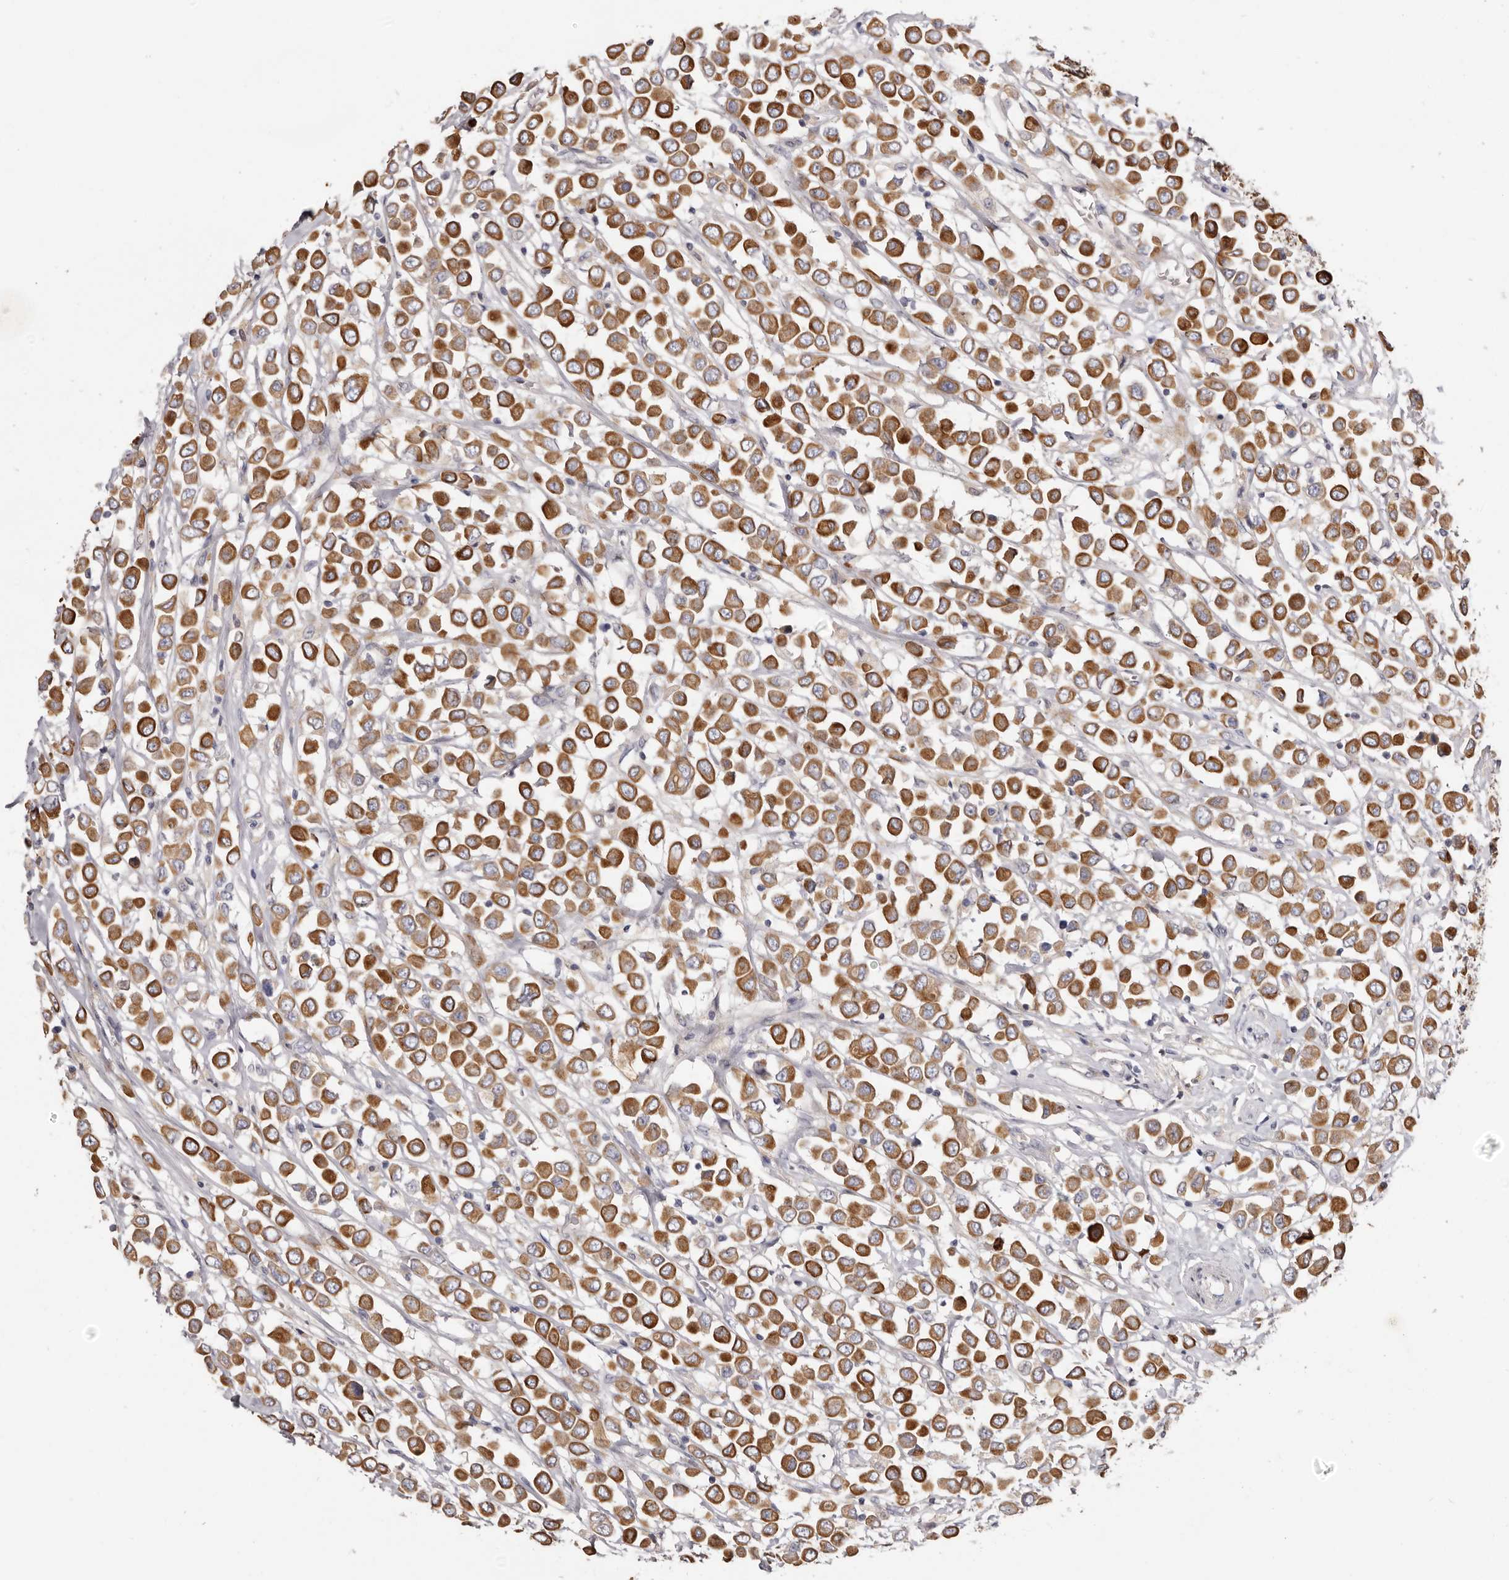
{"staining": {"intensity": "moderate", "quantity": ">75%", "location": "cytoplasmic/membranous"}, "tissue": "breast cancer", "cell_type": "Tumor cells", "image_type": "cancer", "snomed": [{"axis": "morphology", "description": "Duct carcinoma"}, {"axis": "topography", "description": "Breast"}], "caption": "This photomicrograph reveals immunohistochemistry staining of breast infiltrating ductal carcinoma, with medium moderate cytoplasmic/membranous expression in approximately >75% of tumor cells.", "gene": "STK16", "patient": {"sex": "female", "age": 61}}